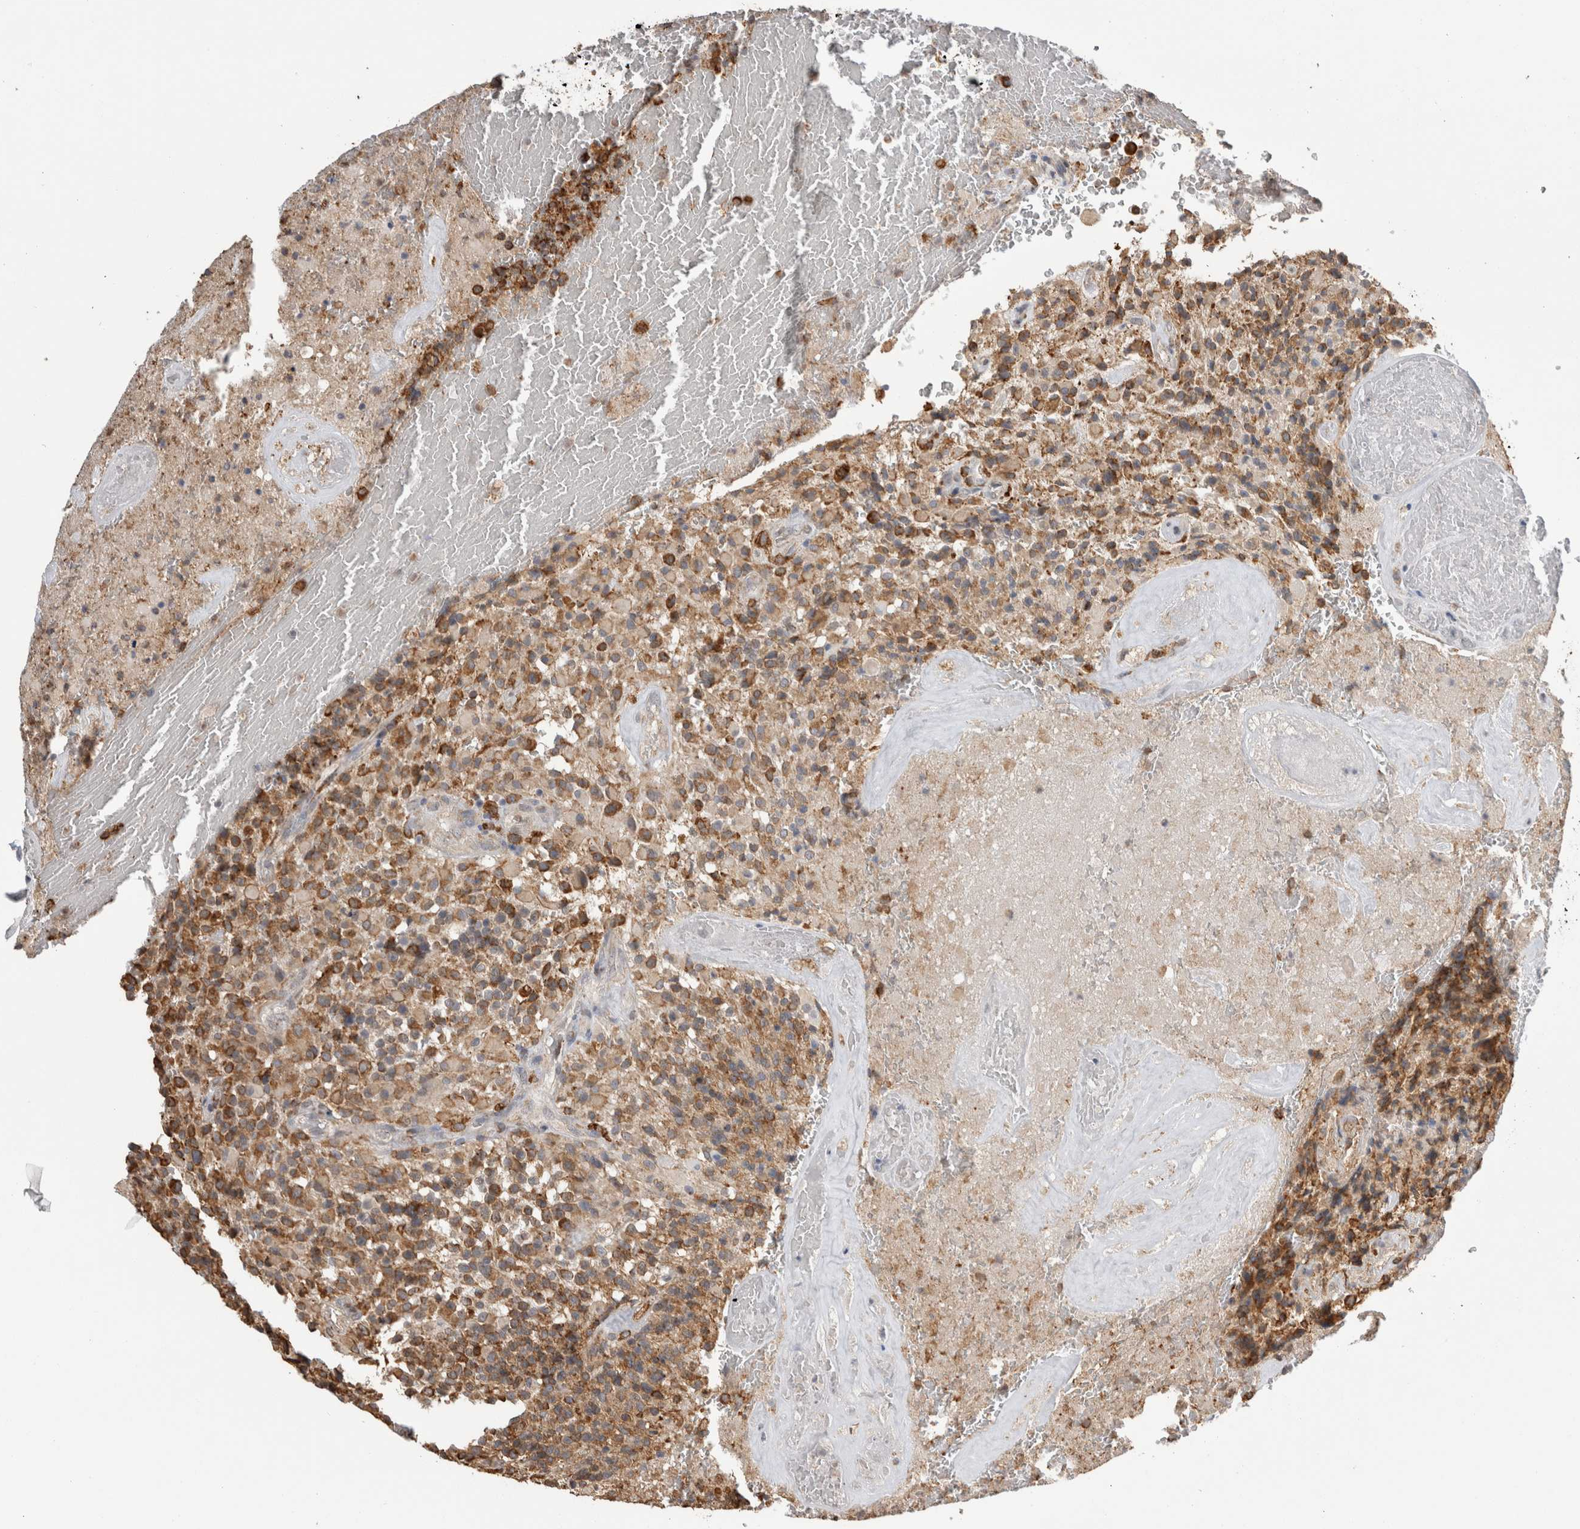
{"staining": {"intensity": "moderate", "quantity": ">75%", "location": "cytoplasmic/membranous"}, "tissue": "glioma", "cell_type": "Tumor cells", "image_type": "cancer", "snomed": [{"axis": "morphology", "description": "Glioma, malignant, High grade"}, {"axis": "topography", "description": "Brain"}], "caption": "A brown stain labels moderate cytoplasmic/membranous staining of a protein in glioma tumor cells.", "gene": "LRPAP1", "patient": {"sex": "male", "age": 71}}